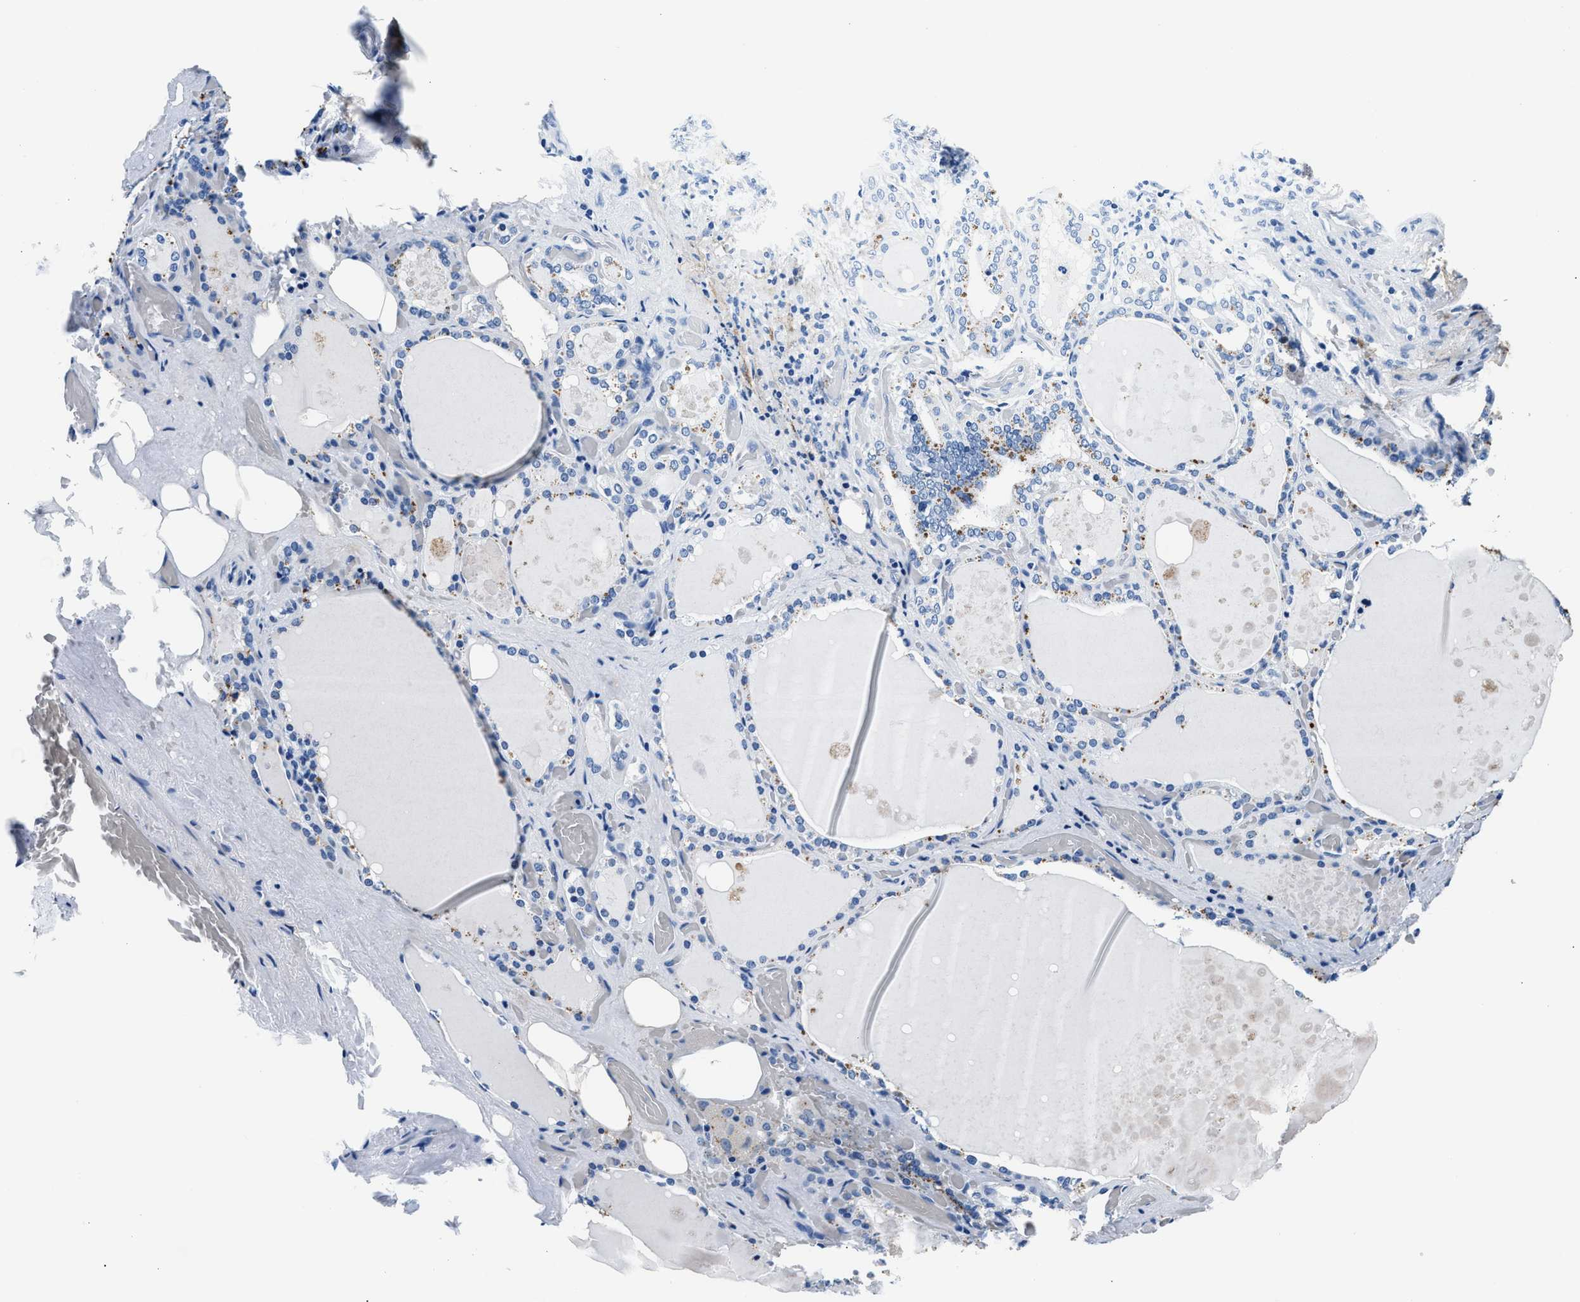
{"staining": {"intensity": "weak", "quantity": "<25%", "location": "cytoplasmic/membranous"}, "tissue": "thyroid gland", "cell_type": "Glandular cells", "image_type": "normal", "snomed": [{"axis": "morphology", "description": "Normal tissue, NOS"}, {"axis": "topography", "description": "Thyroid gland"}], "caption": "This photomicrograph is of normal thyroid gland stained with IHC to label a protein in brown with the nuclei are counter-stained blue. There is no positivity in glandular cells. (DAB IHC with hematoxylin counter stain).", "gene": "TNR", "patient": {"sex": "male", "age": 61}}